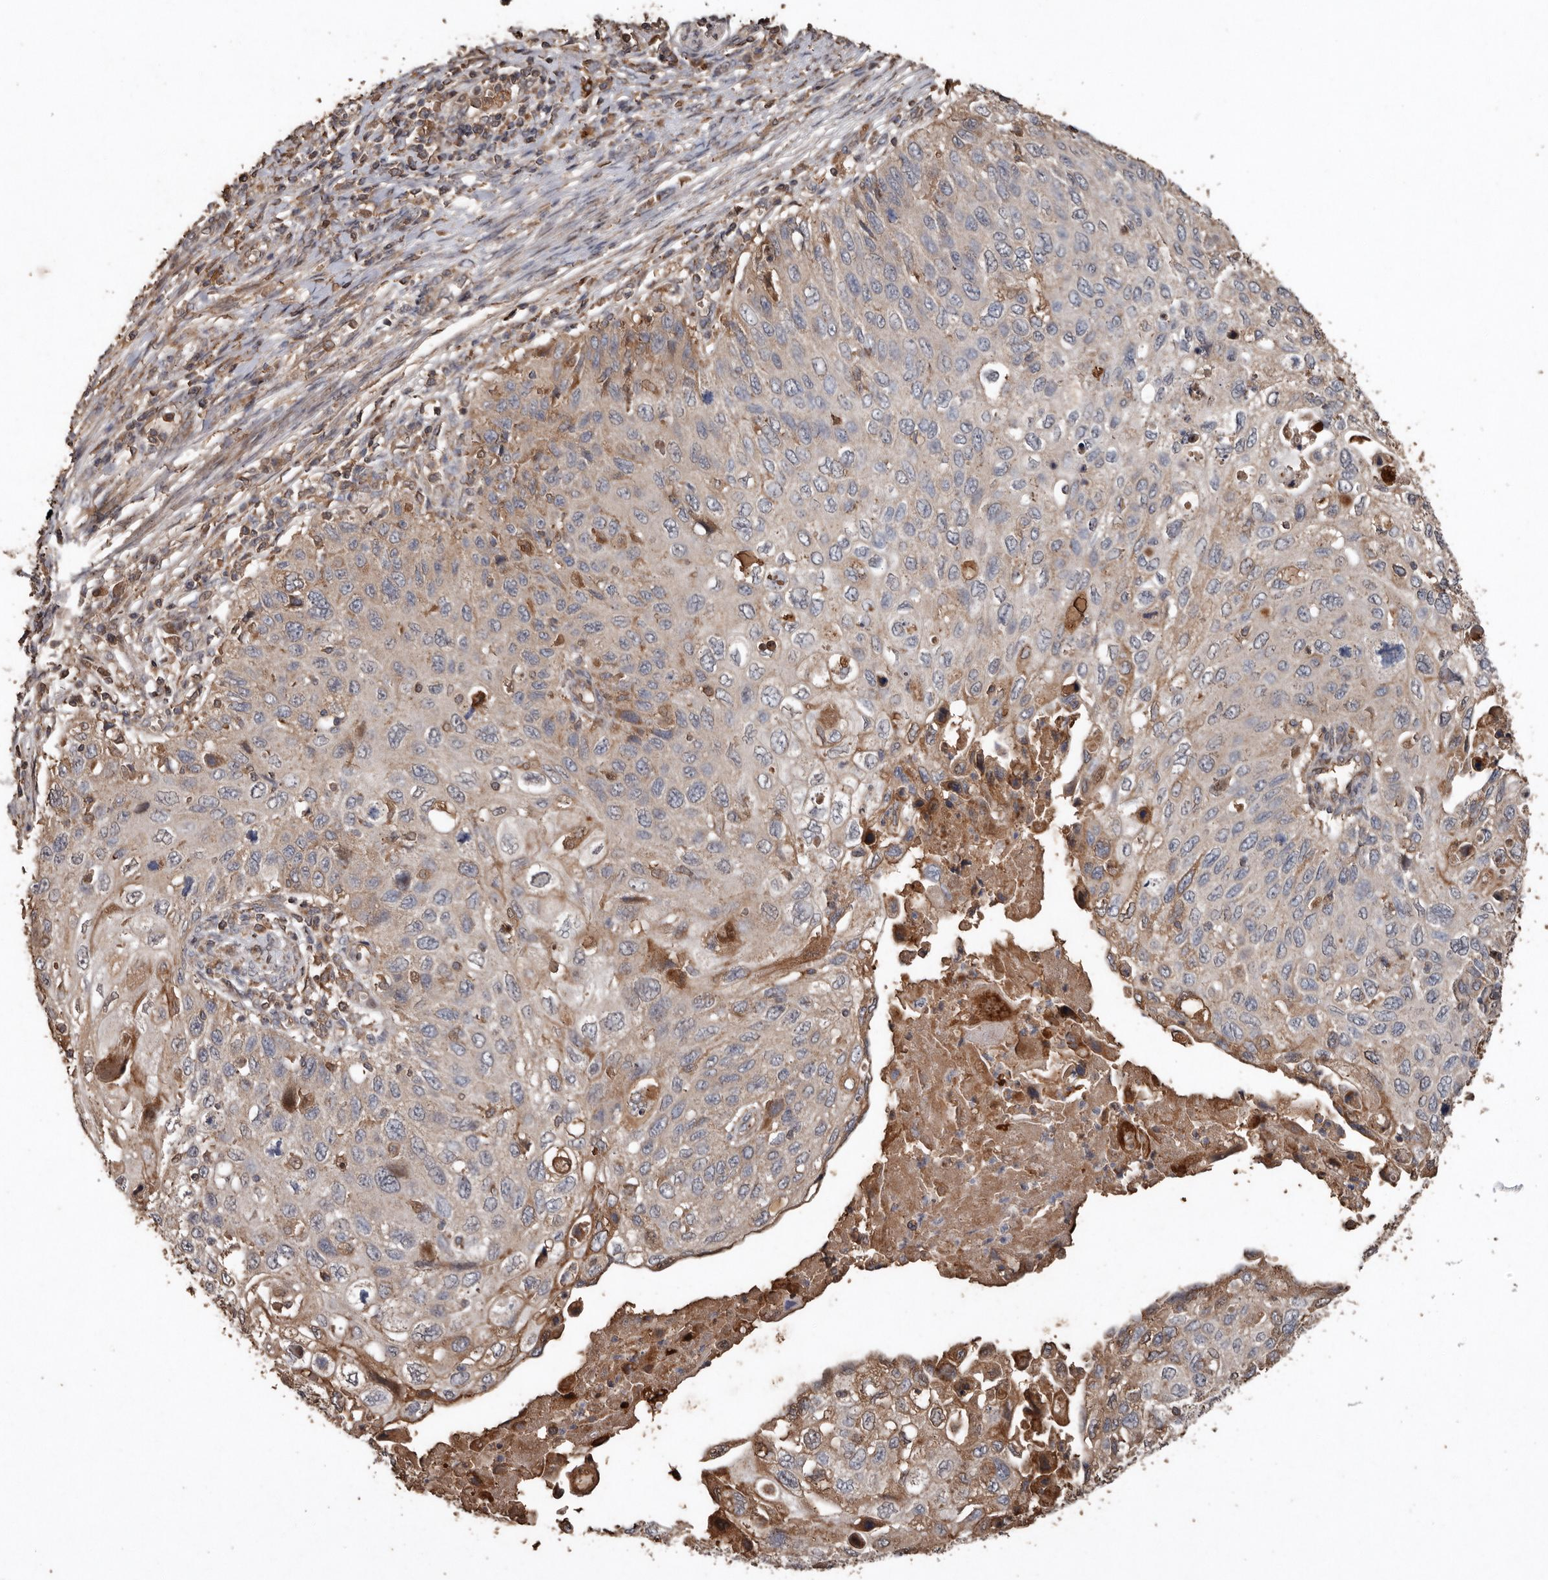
{"staining": {"intensity": "weak", "quantity": "<25%", "location": "cytoplasmic/membranous"}, "tissue": "cervical cancer", "cell_type": "Tumor cells", "image_type": "cancer", "snomed": [{"axis": "morphology", "description": "Squamous cell carcinoma, NOS"}, {"axis": "topography", "description": "Cervix"}], "caption": "This photomicrograph is of cervical cancer stained with immunohistochemistry to label a protein in brown with the nuclei are counter-stained blue. There is no expression in tumor cells.", "gene": "RANBP17", "patient": {"sex": "female", "age": 70}}